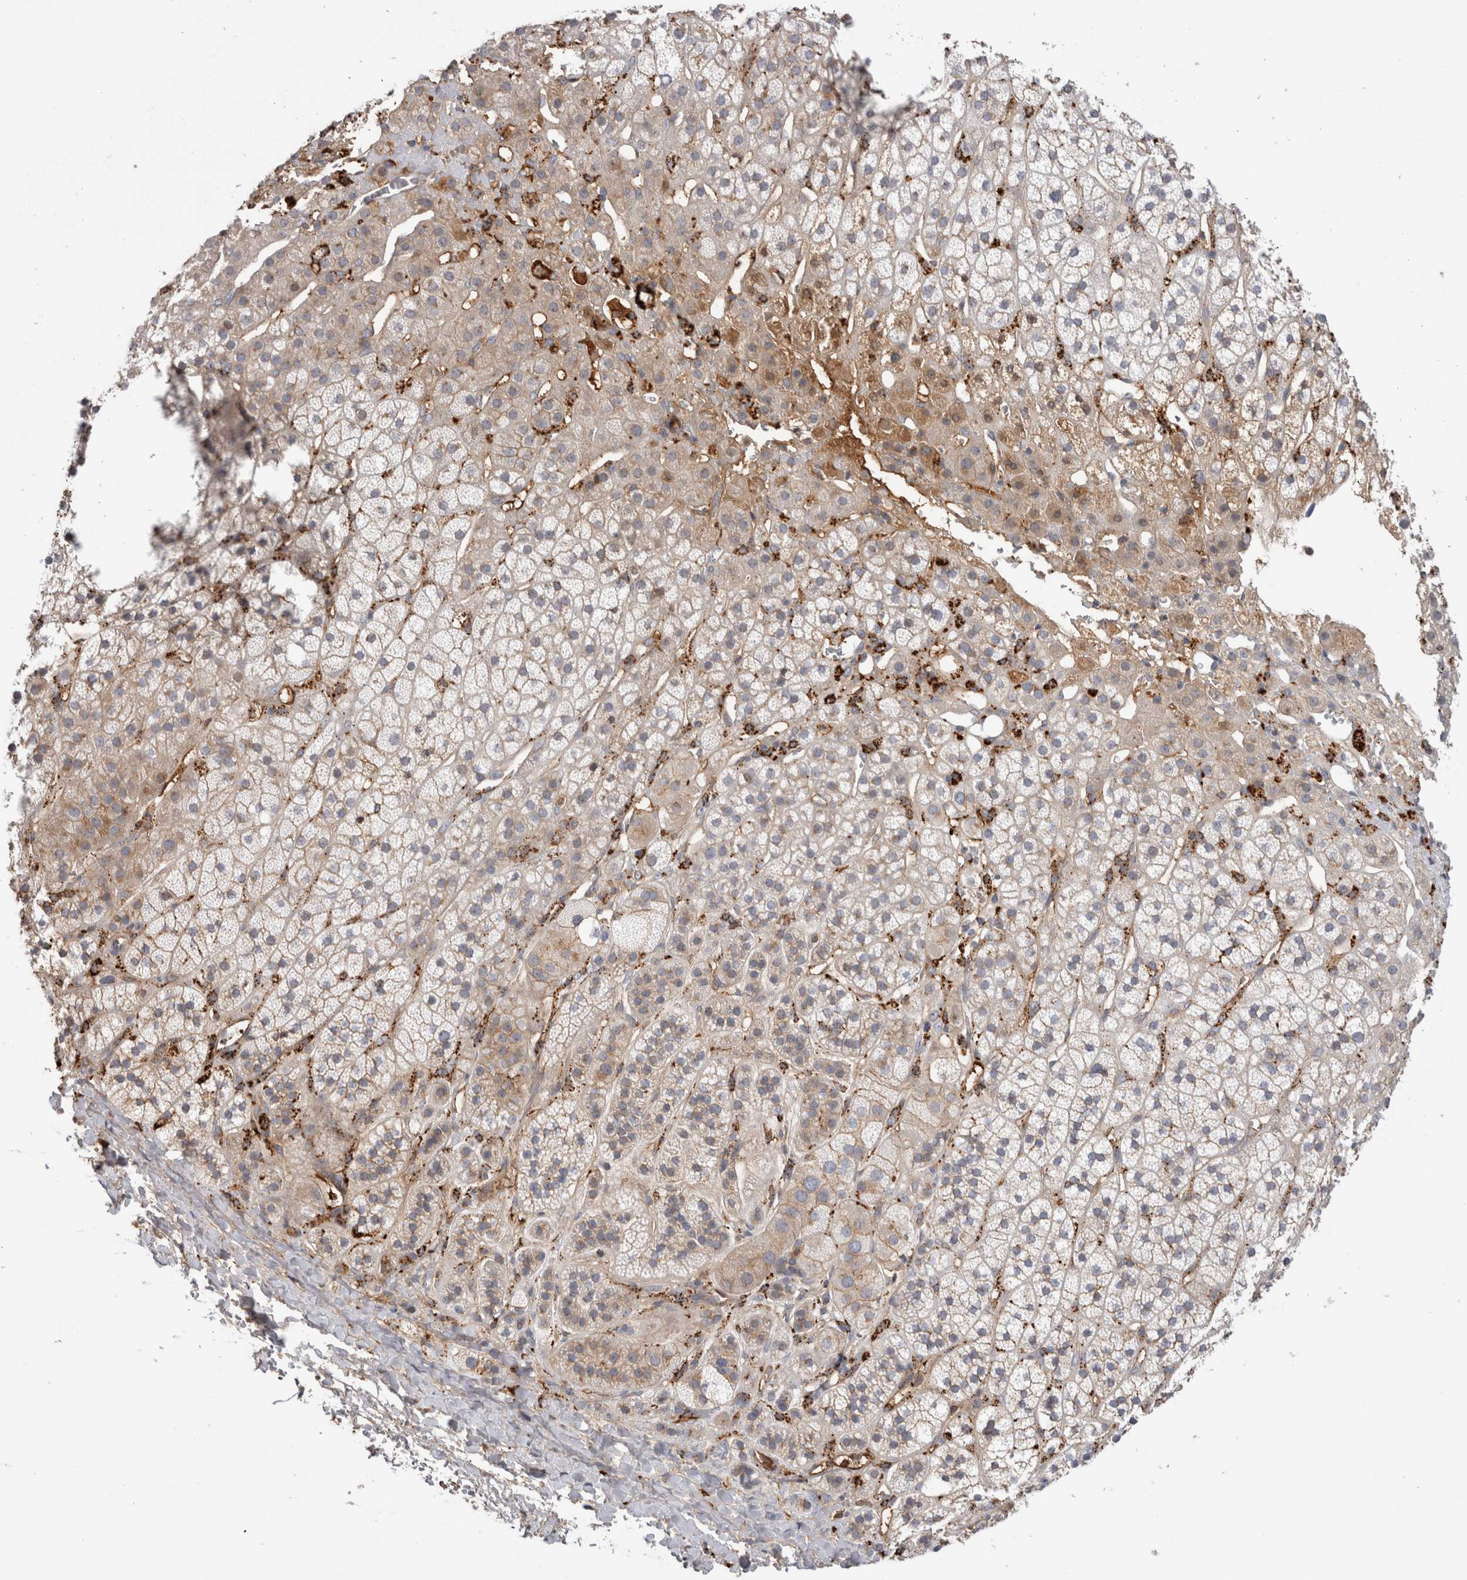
{"staining": {"intensity": "moderate", "quantity": "<25%", "location": "cytoplasmic/membranous"}, "tissue": "adrenal gland", "cell_type": "Glandular cells", "image_type": "normal", "snomed": [{"axis": "morphology", "description": "Normal tissue, NOS"}, {"axis": "topography", "description": "Adrenal gland"}], "caption": "Glandular cells display low levels of moderate cytoplasmic/membranous positivity in about <25% of cells in normal human adrenal gland. The staining was performed using DAB (3,3'-diaminobenzidine), with brown indicating positive protein expression. Nuclei are stained blue with hematoxylin.", "gene": "TBCE", "patient": {"sex": "male", "age": 56}}